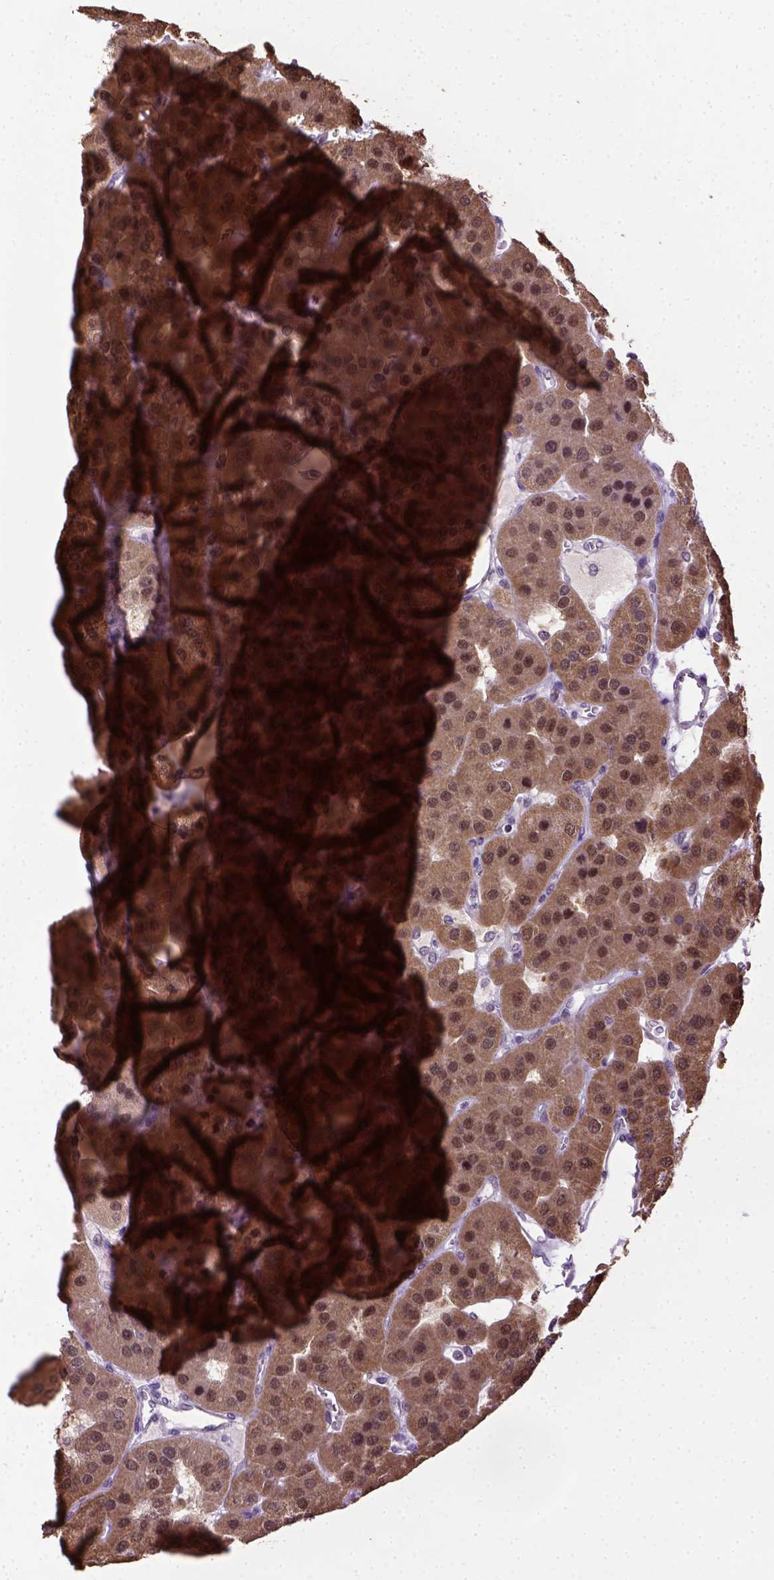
{"staining": {"intensity": "moderate", "quantity": ">75%", "location": "cytoplasmic/membranous,nuclear"}, "tissue": "parathyroid gland", "cell_type": "Glandular cells", "image_type": "normal", "snomed": [{"axis": "morphology", "description": "Normal tissue, NOS"}, {"axis": "morphology", "description": "Adenoma, NOS"}, {"axis": "topography", "description": "Parathyroid gland"}], "caption": "Immunohistochemical staining of benign human parathyroid gland displays medium levels of moderate cytoplasmic/membranous,nuclear positivity in approximately >75% of glandular cells. (DAB (3,3'-diaminobenzidine) IHC with brightfield microscopy, high magnification).", "gene": "UBA3", "patient": {"sex": "female", "age": 86}}